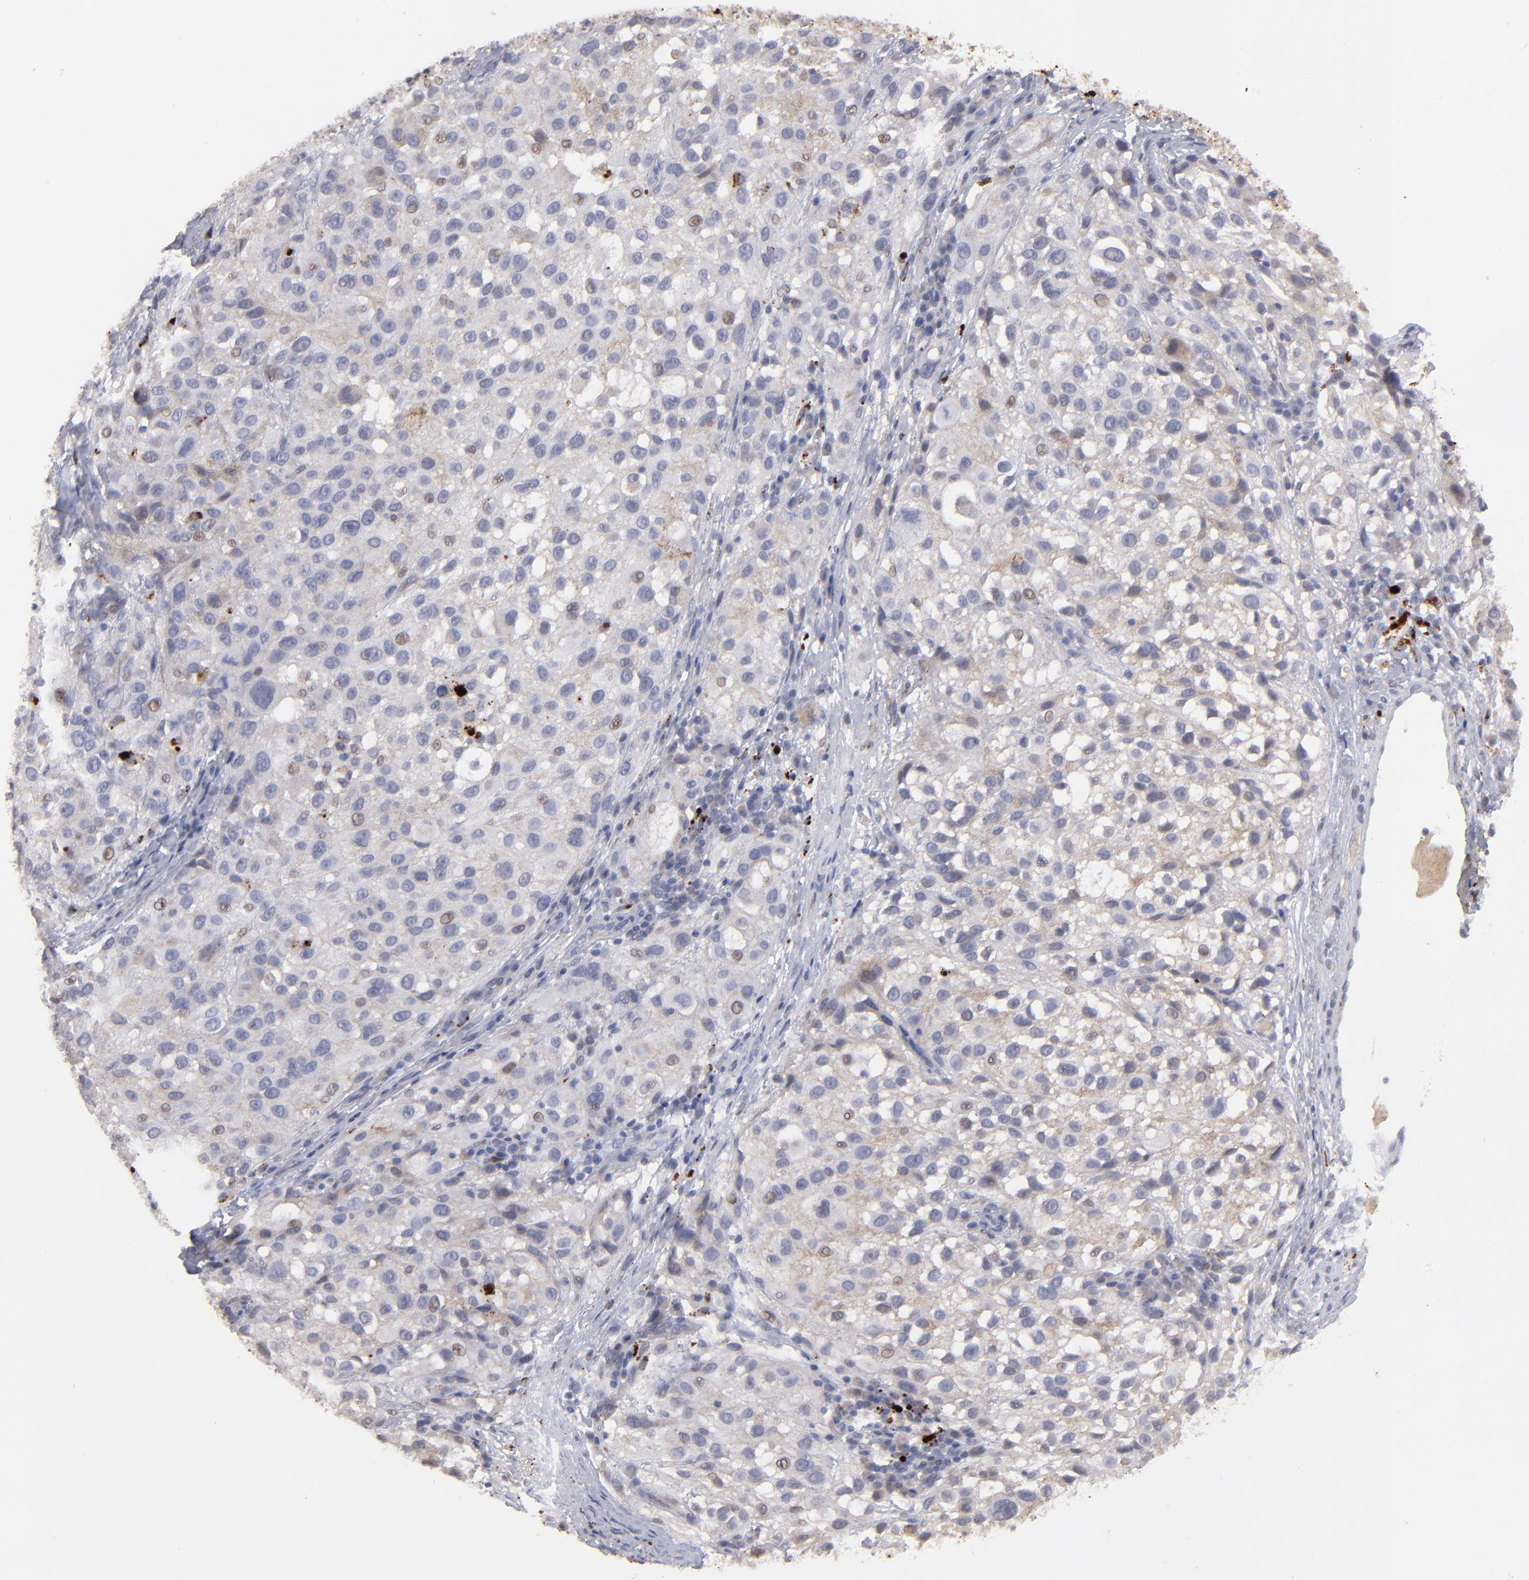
{"staining": {"intensity": "weak", "quantity": "<25%", "location": "cytoplasmic/membranous"}, "tissue": "melanoma", "cell_type": "Tumor cells", "image_type": "cancer", "snomed": [{"axis": "morphology", "description": "Necrosis, NOS"}, {"axis": "morphology", "description": "Malignant melanoma, NOS"}, {"axis": "topography", "description": "Skin"}], "caption": "Immunohistochemical staining of melanoma exhibits no significant expression in tumor cells.", "gene": "GPM6B", "patient": {"sex": "female", "age": 87}}